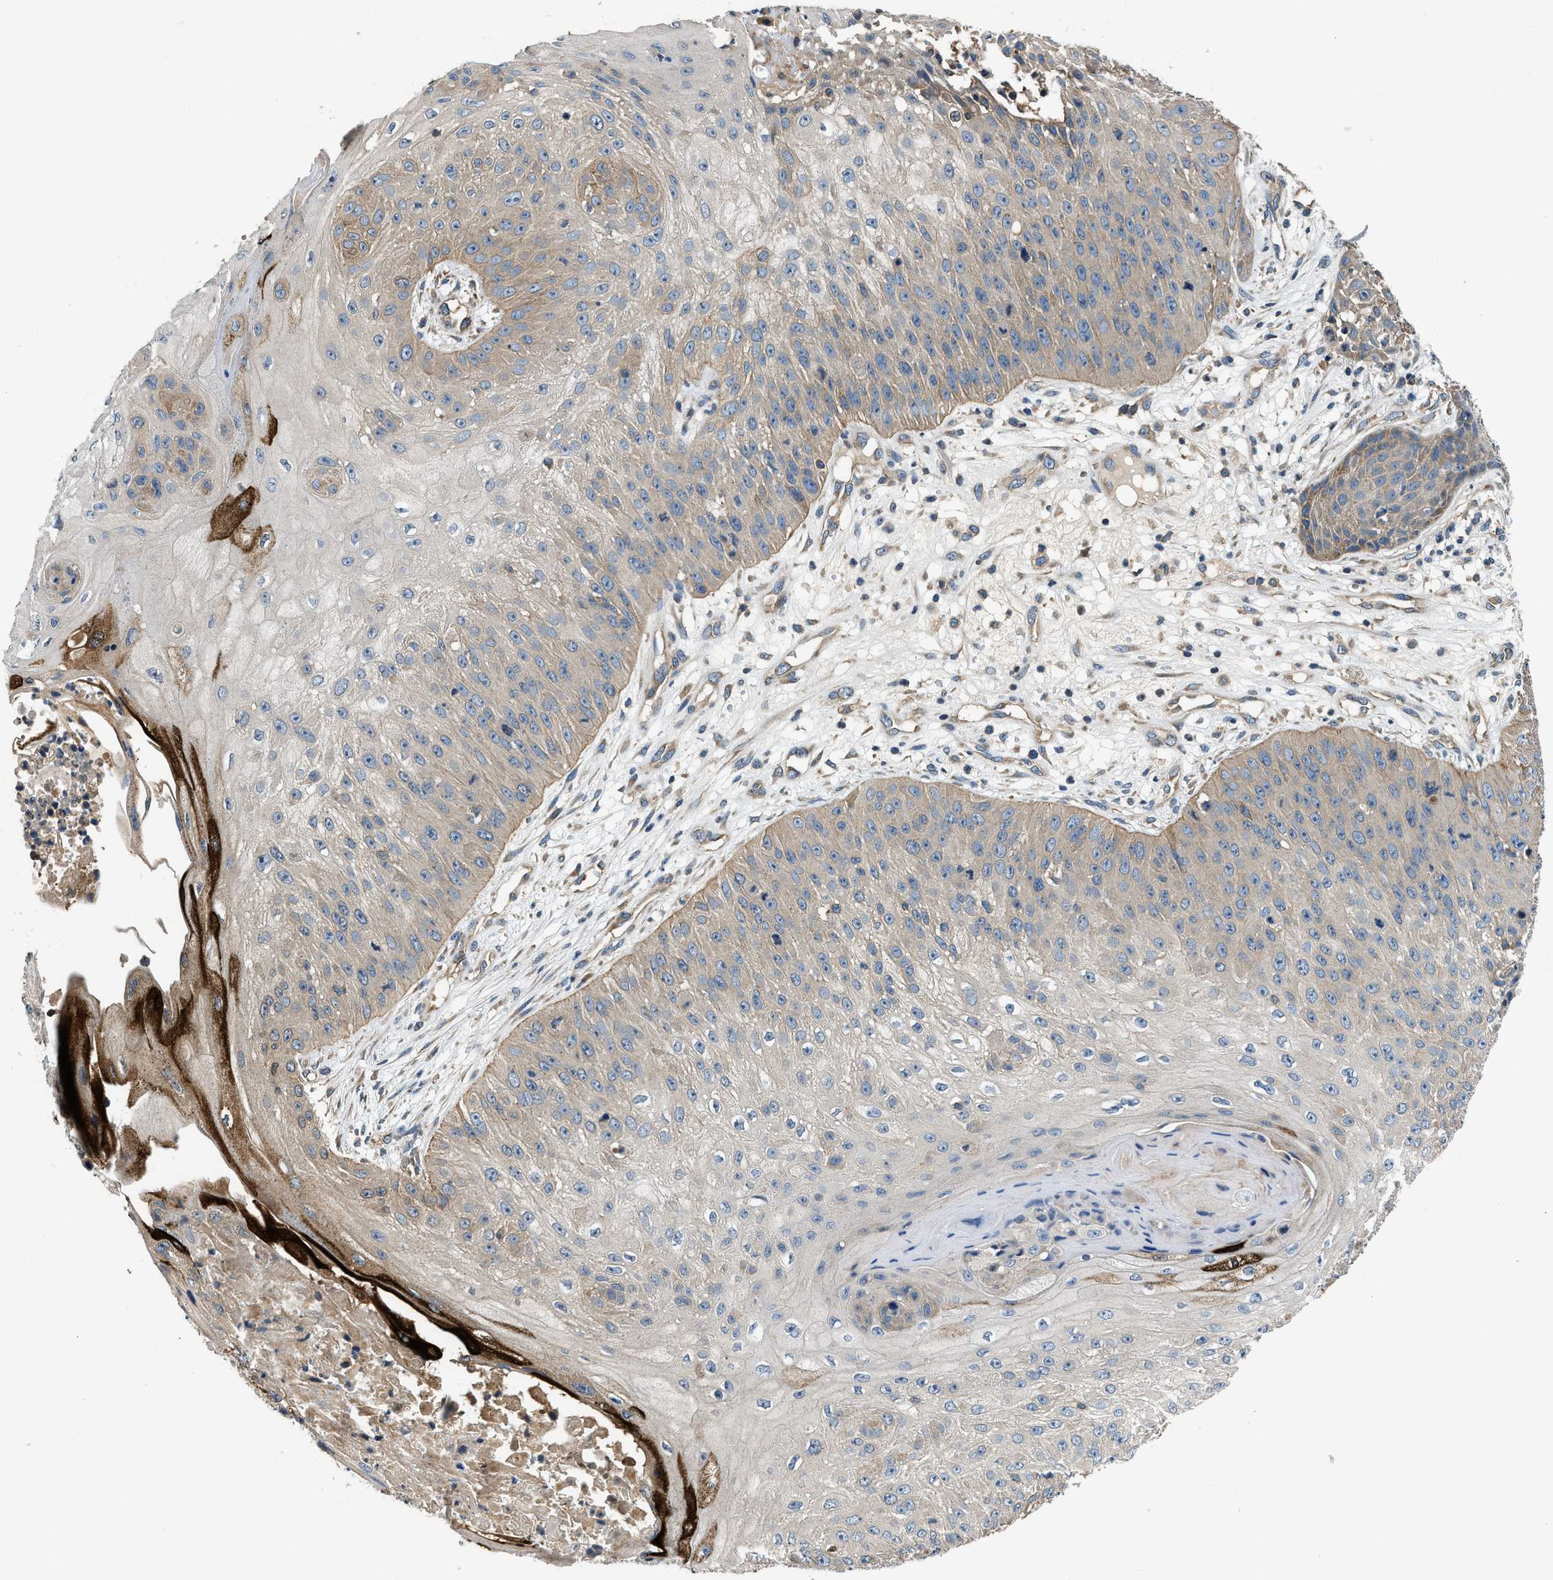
{"staining": {"intensity": "weak", "quantity": "<25%", "location": "cytoplasmic/membranous"}, "tissue": "skin cancer", "cell_type": "Tumor cells", "image_type": "cancer", "snomed": [{"axis": "morphology", "description": "Squamous cell carcinoma, NOS"}, {"axis": "topography", "description": "Skin"}], "caption": "High power microscopy photomicrograph of an immunohistochemistry photomicrograph of skin cancer, revealing no significant expression in tumor cells.", "gene": "IL3RA", "patient": {"sex": "female", "age": 80}}